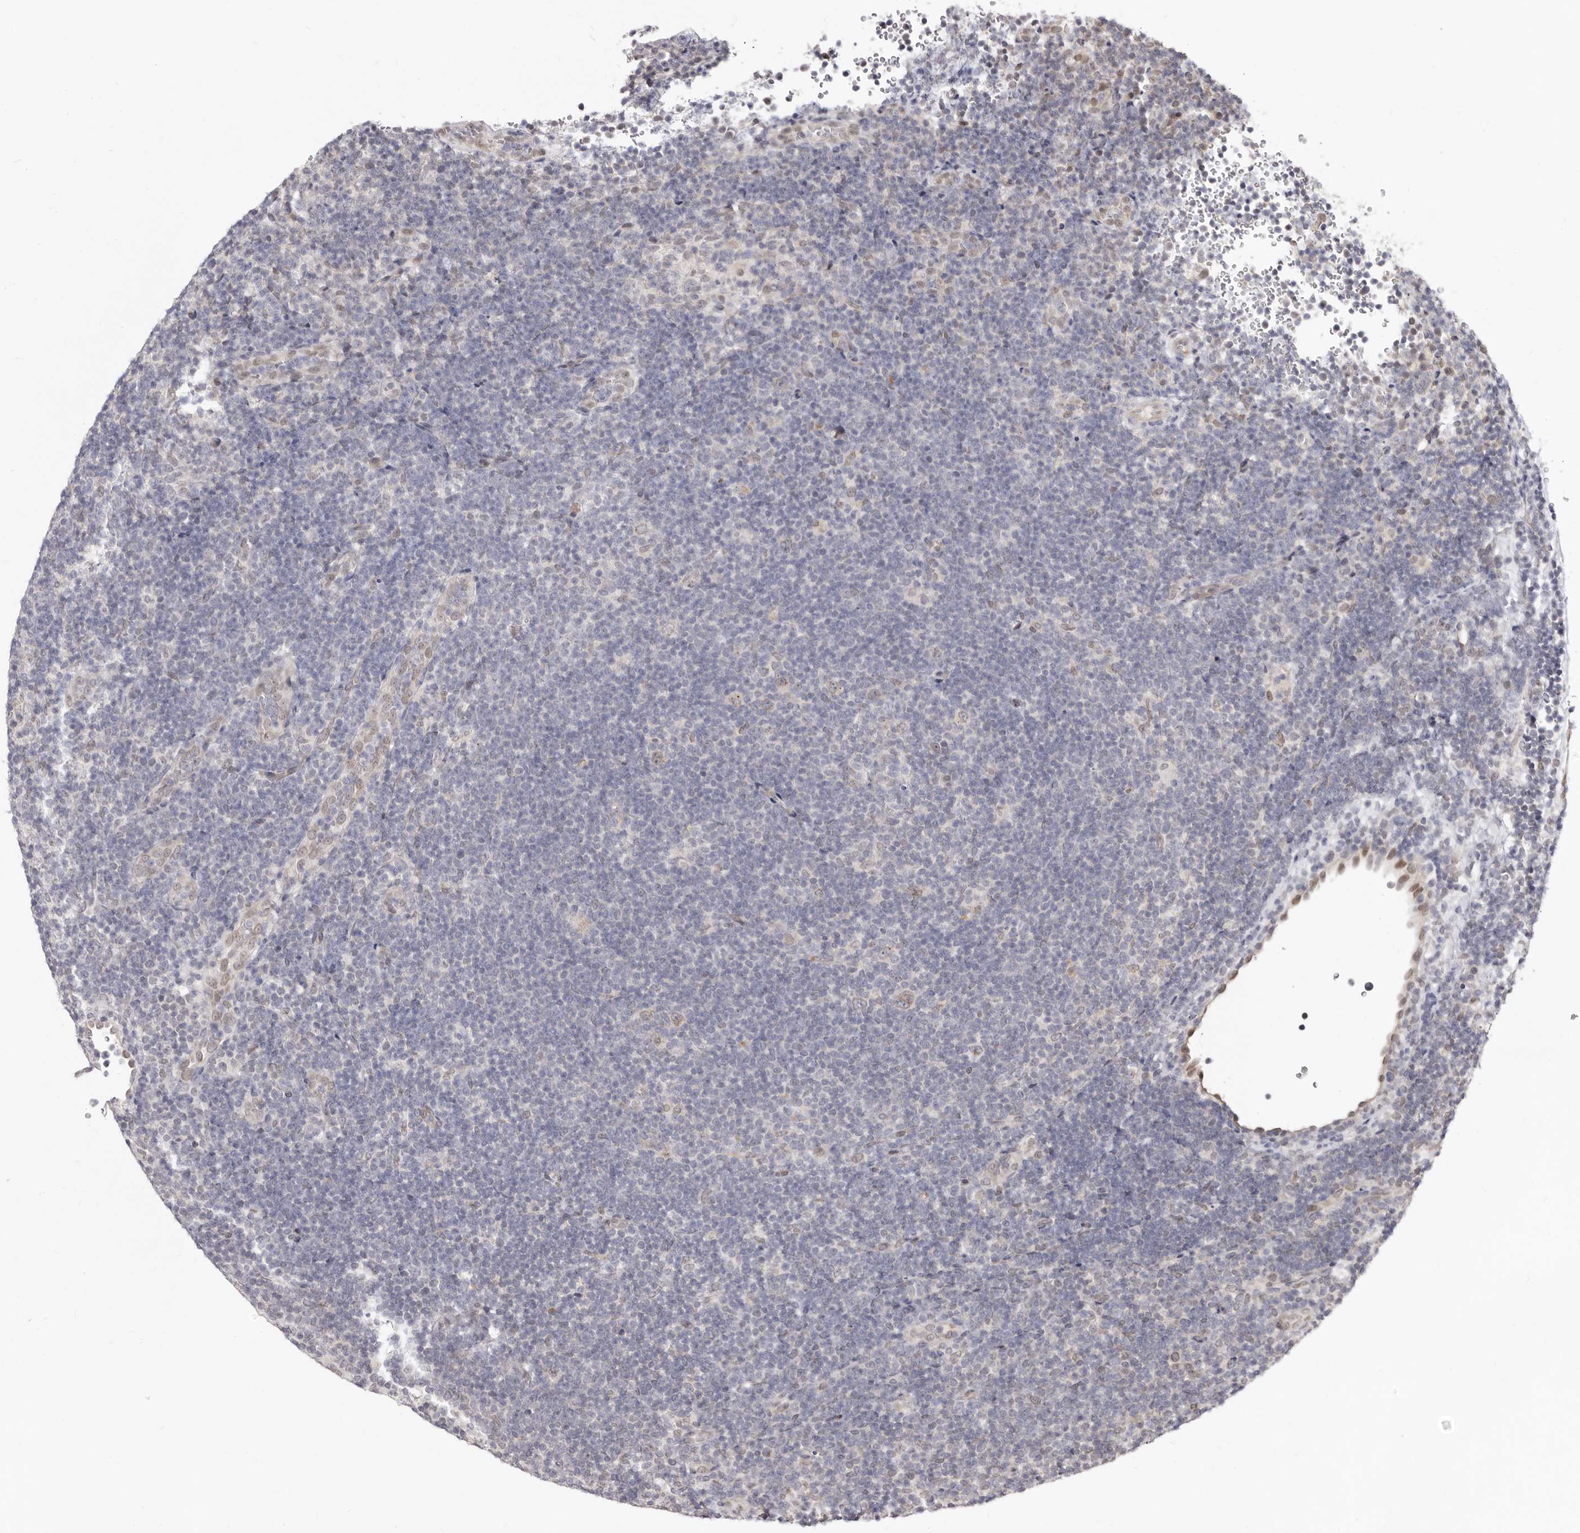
{"staining": {"intensity": "weak", "quantity": ">75%", "location": "nuclear"}, "tissue": "lymphoma", "cell_type": "Tumor cells", "image_type": "cancer", "snomed": [{"axis": "morphology", "description": "Hodgkin's disease, NOS"}, {"axis": "topography", "description": "Lymph node"}], "caption": "Human Hodgkin's disease stained with a protein marker shows weak staining in tumor cells.", "gene": "LCORL", "patient": {"sex": "female", "age": 57}}